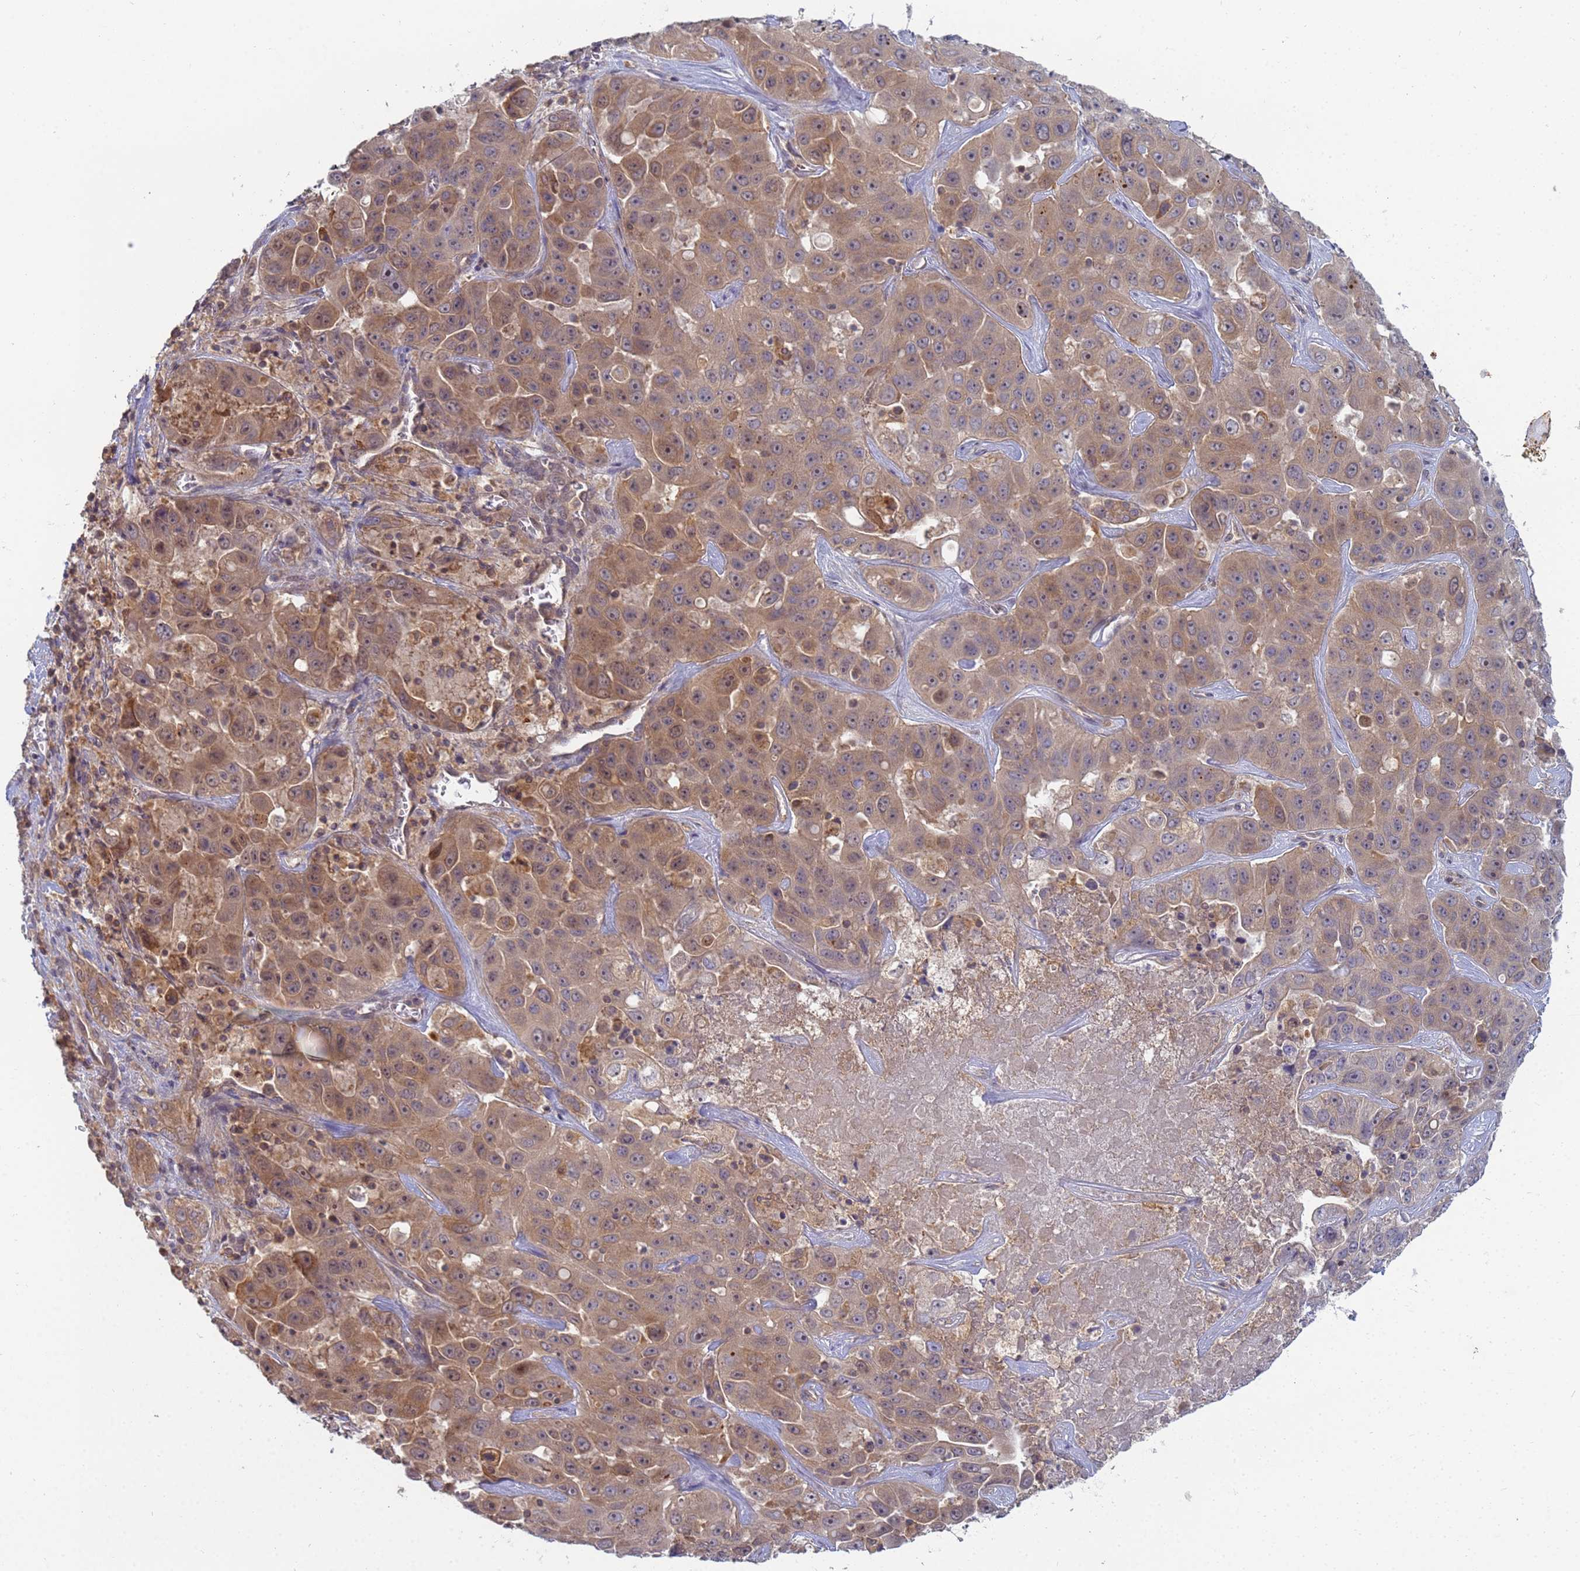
{"staining": {"intensity": "moderate", "quantity": ">75%", "location": "cytoplasmic/membranous,nuclear"}, "tissue": "liver cancer", "cell_type": "Tumor cells", "image_type": "cancer", "snomed": [{"axis": "morphology", "description": "Cholangiocarcinoma"}, {"axis": "topography", "description": "Liver"}], "caption": "Liver cholangiocarcinoma stained with DAB immunohistochemistry exhibits medium levels of moderate cytoplasmic/membranous and nuclear staining in approximately >75% of tumor cells.", "gene": "SHARPIN", "patient": {"sex": "female", "age": 52}}